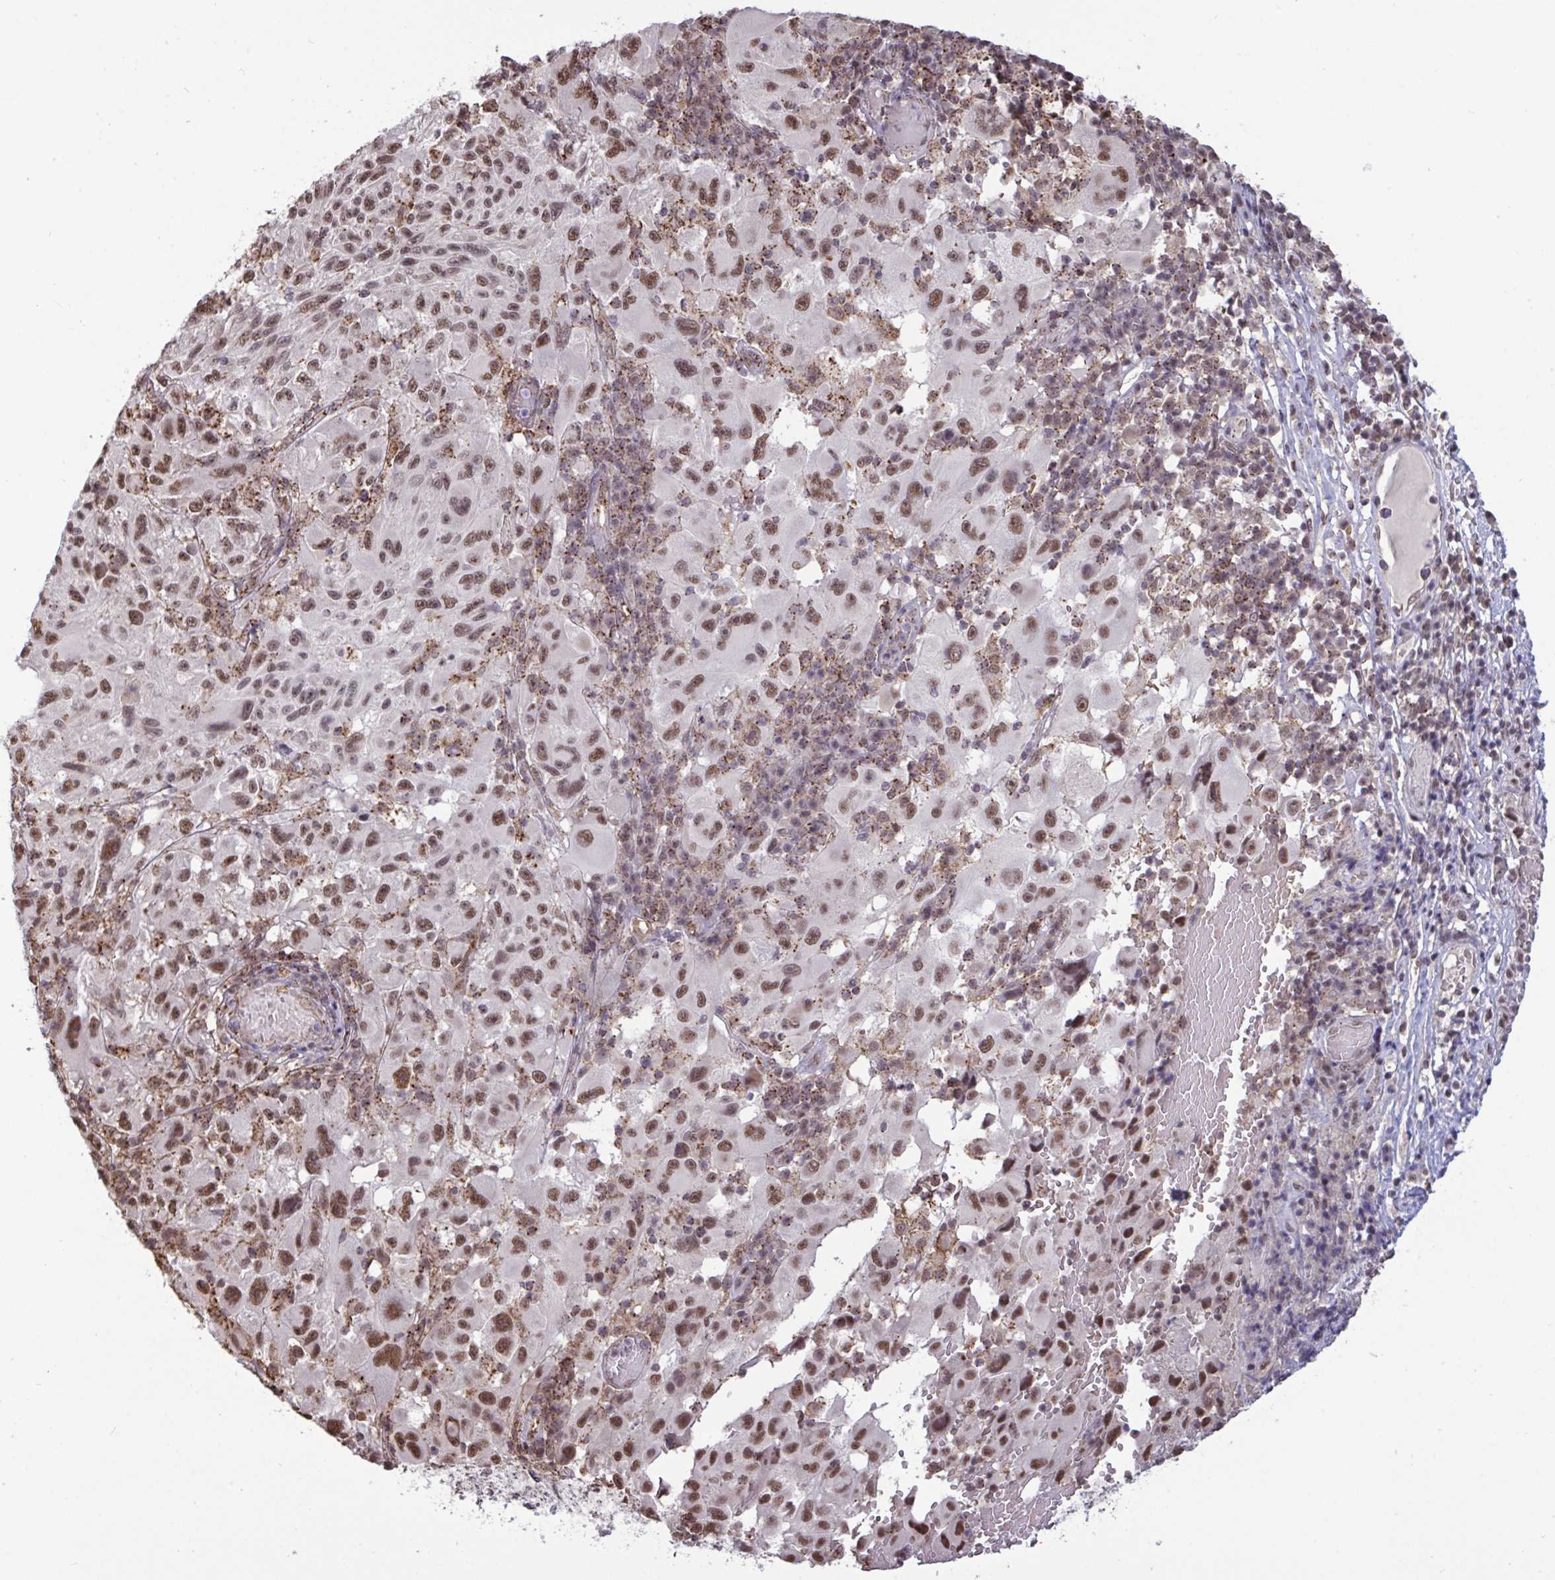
{"staining": {"intensity": "moderate", "quantity": ">75%", "location": "nuclear"}, "tissue": "melanoma", "cell_type": "Tumor cells", "image_type": "cancer", "snomed": [{"axis": "morphology", "description": "Malignant melanoma, NOS"}, {"axis": "topography", "description": "Skin"}], "caption": "Protein expression analysis of melanoma reveals moderate nuclear expression in about >75% of tumor cells.", "gene": "PUF60", "patient": {"sex": "female", "age": 71}}